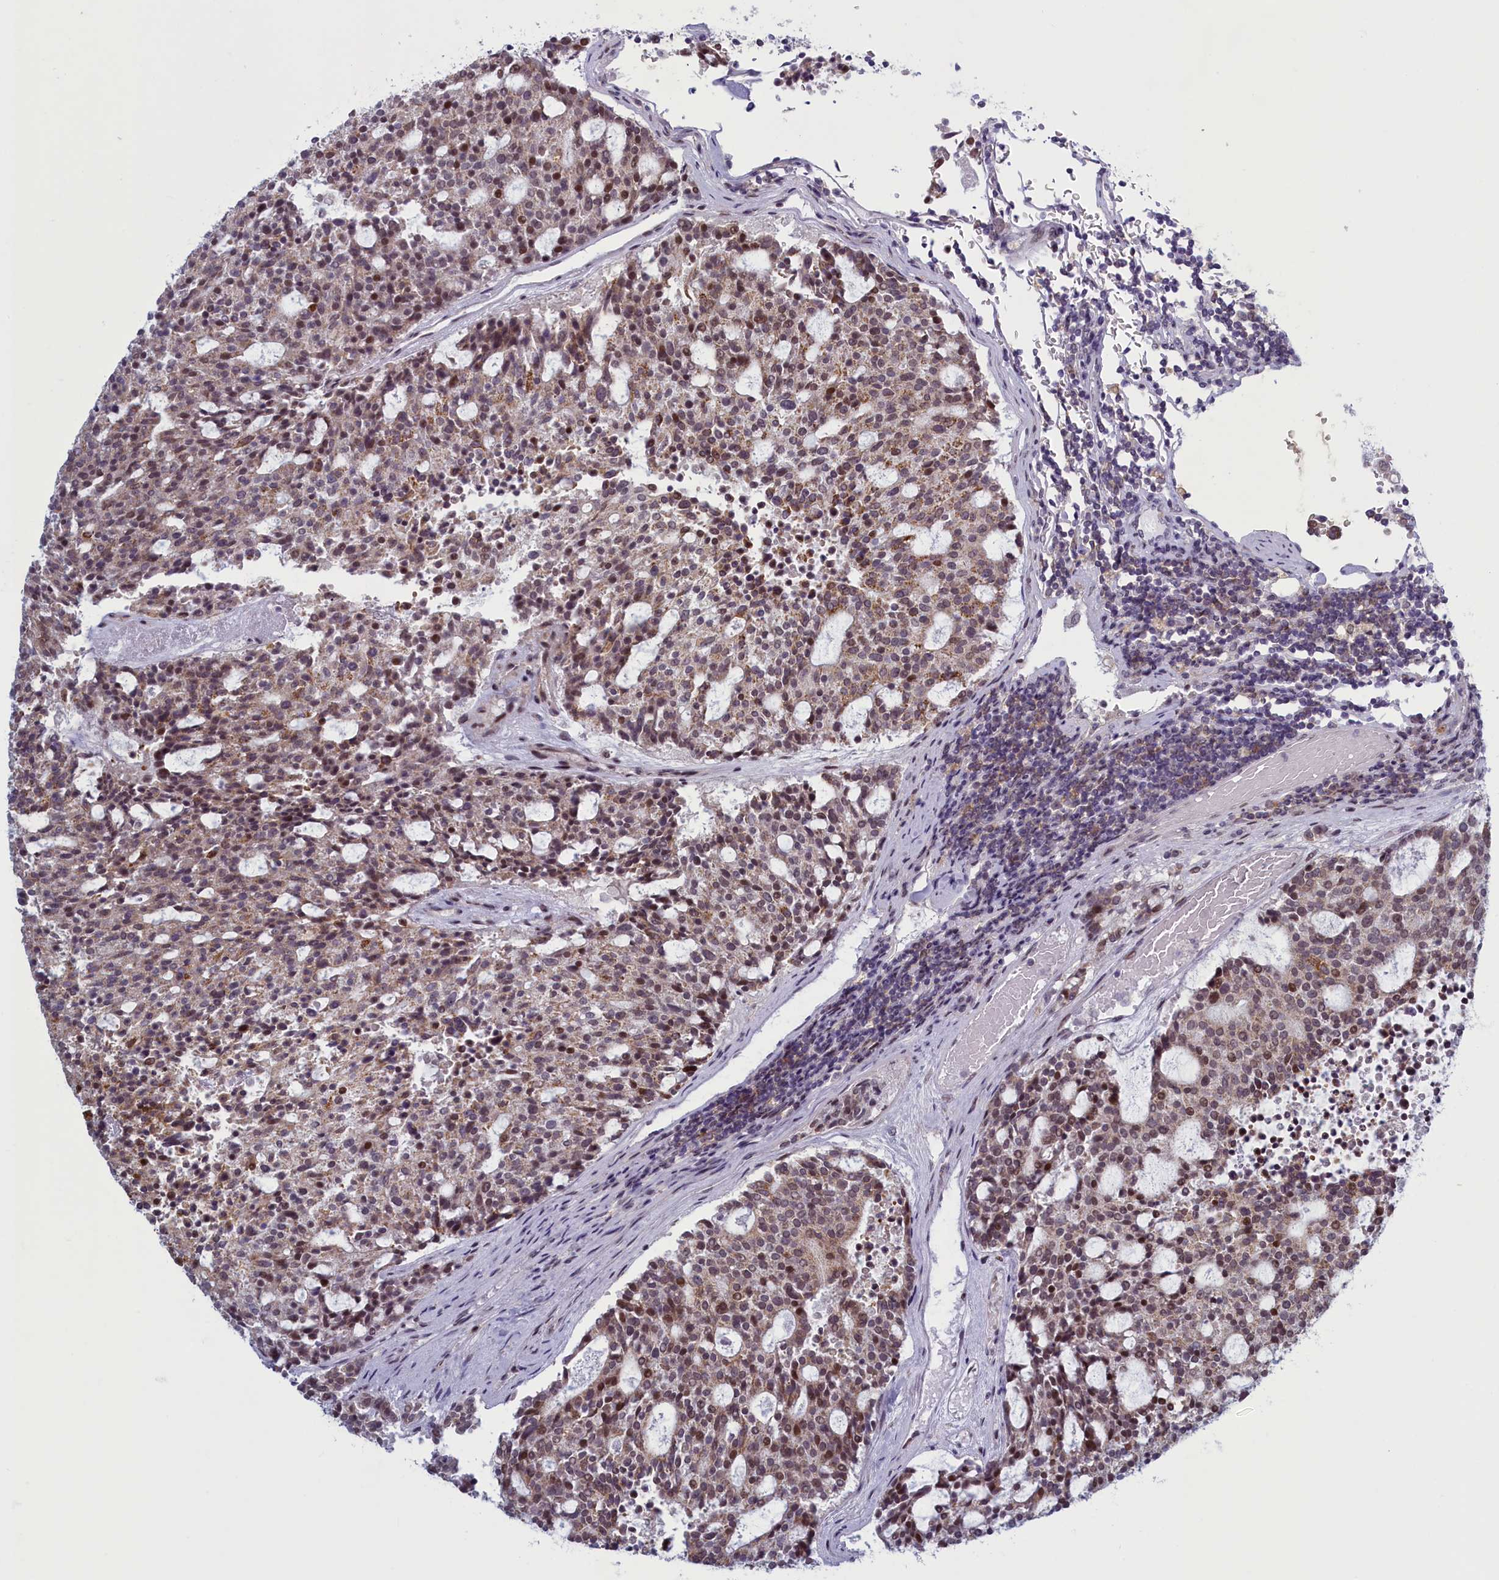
{"staining": {"intensity": "moderate", "quantity": "25%-75%", "location": "cytoplasmic/membranous,nuclear"}, "tissue": "carcinoid", "cell_type": "Tumor cells", "image_type": "cancer", "snomed": [{"axis": "morphology", "description": "Carcinoid, malignant, NOS"}, {"axis": "topography", "description": "Pancreas"}], "caption": "This micrograph exhibits immunohistochemistry staining of malignant carcinoid, with medium moderate cytoplasmic/membranous and nuclear positivity in about 25%-75% of tumor cells.", "gene": "ATF7IP2", "patient": {"sex": "female", "age": 54}}